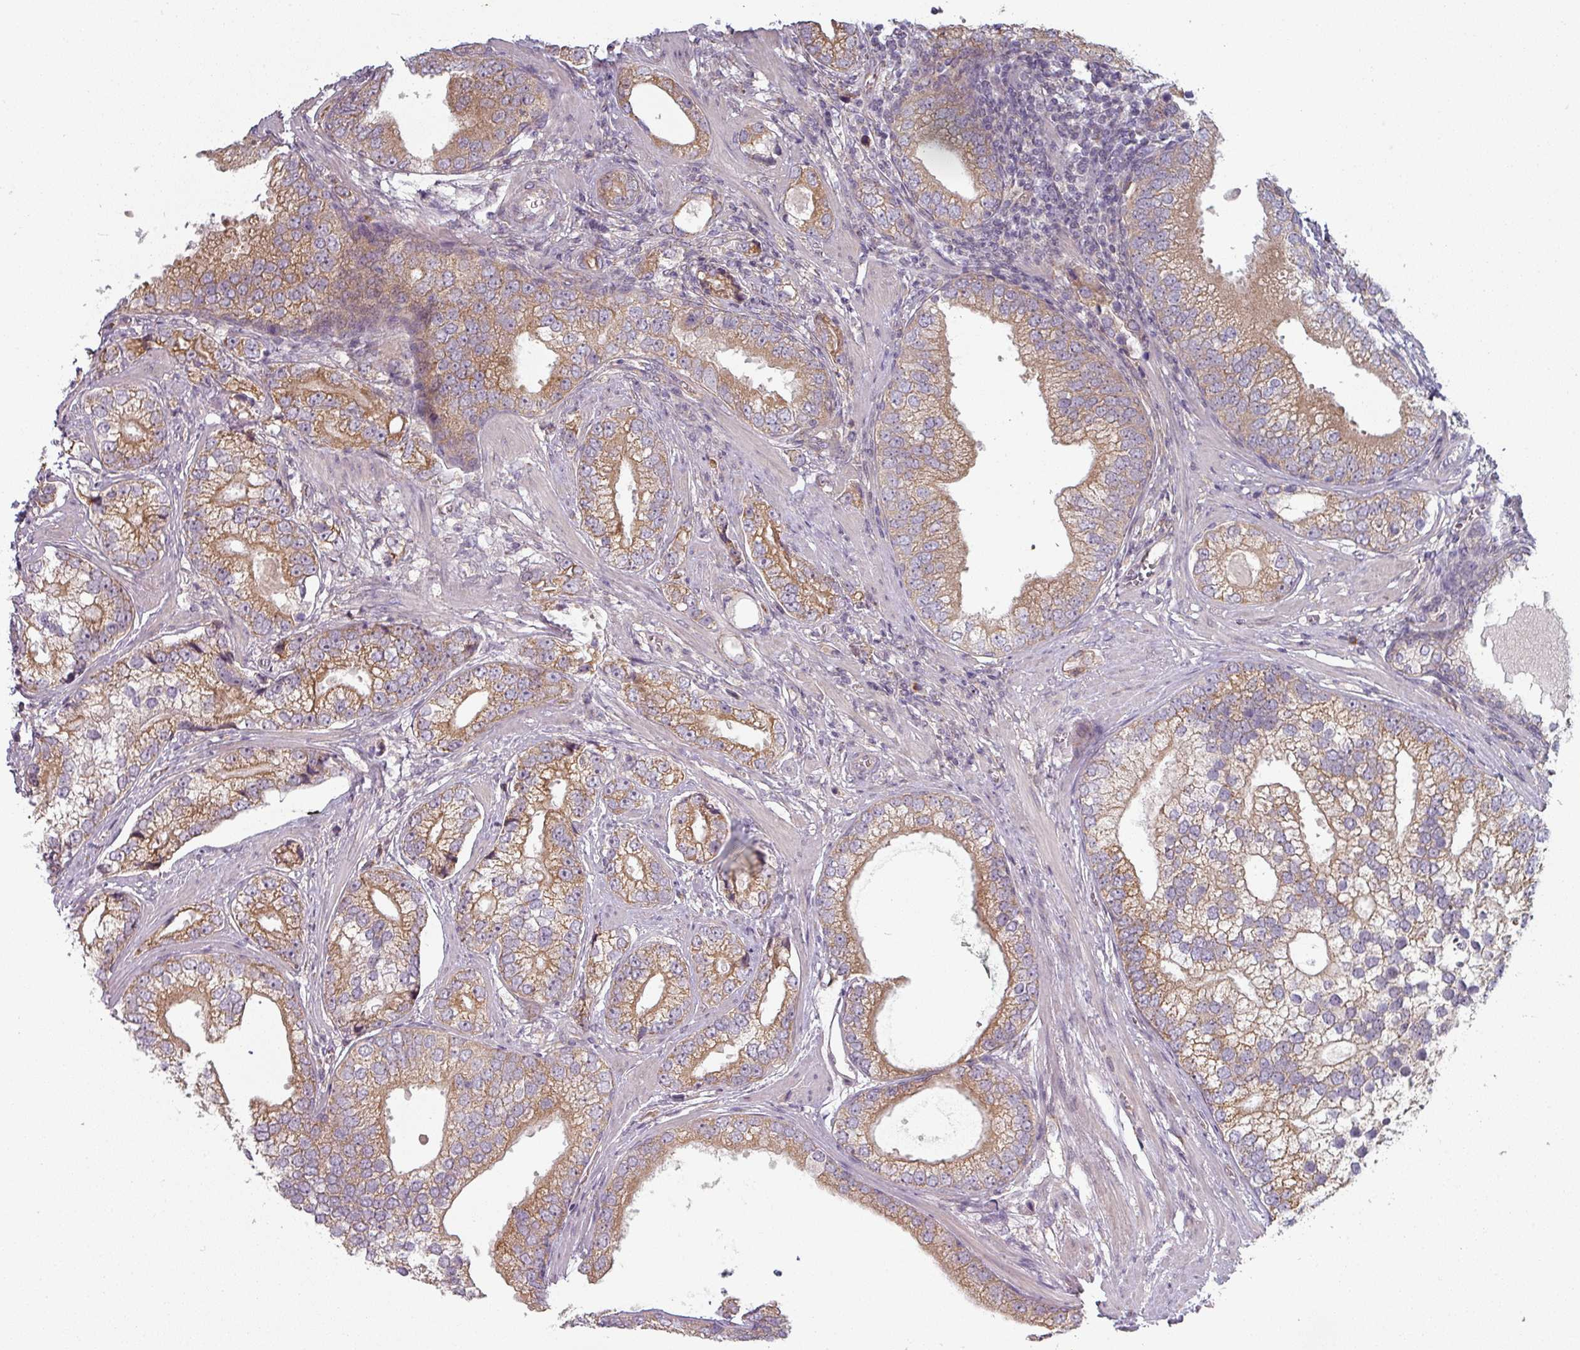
{"staining": {"intensity": "moderate", "quantity": ">75%", "location": "cytoplasmic/membranous"}, "tissue": "prostate cancer", "cell_type": "Tumor cells", "image_type": "cancer", "snomed": [{"axis": "morphology", "description": "Adenocarcinoma, High grade"}, {"axis": "topography", "description": "Prostate"}], "caption": "This is an image of IHC staining of prostate adenocarcinoma (high-grade), which shows moderate positivity in the cytoplasmic/membranous of tumor cells.", "gene": "PLEKHJ1", "patient": {"sex": "male", "age": 75}}